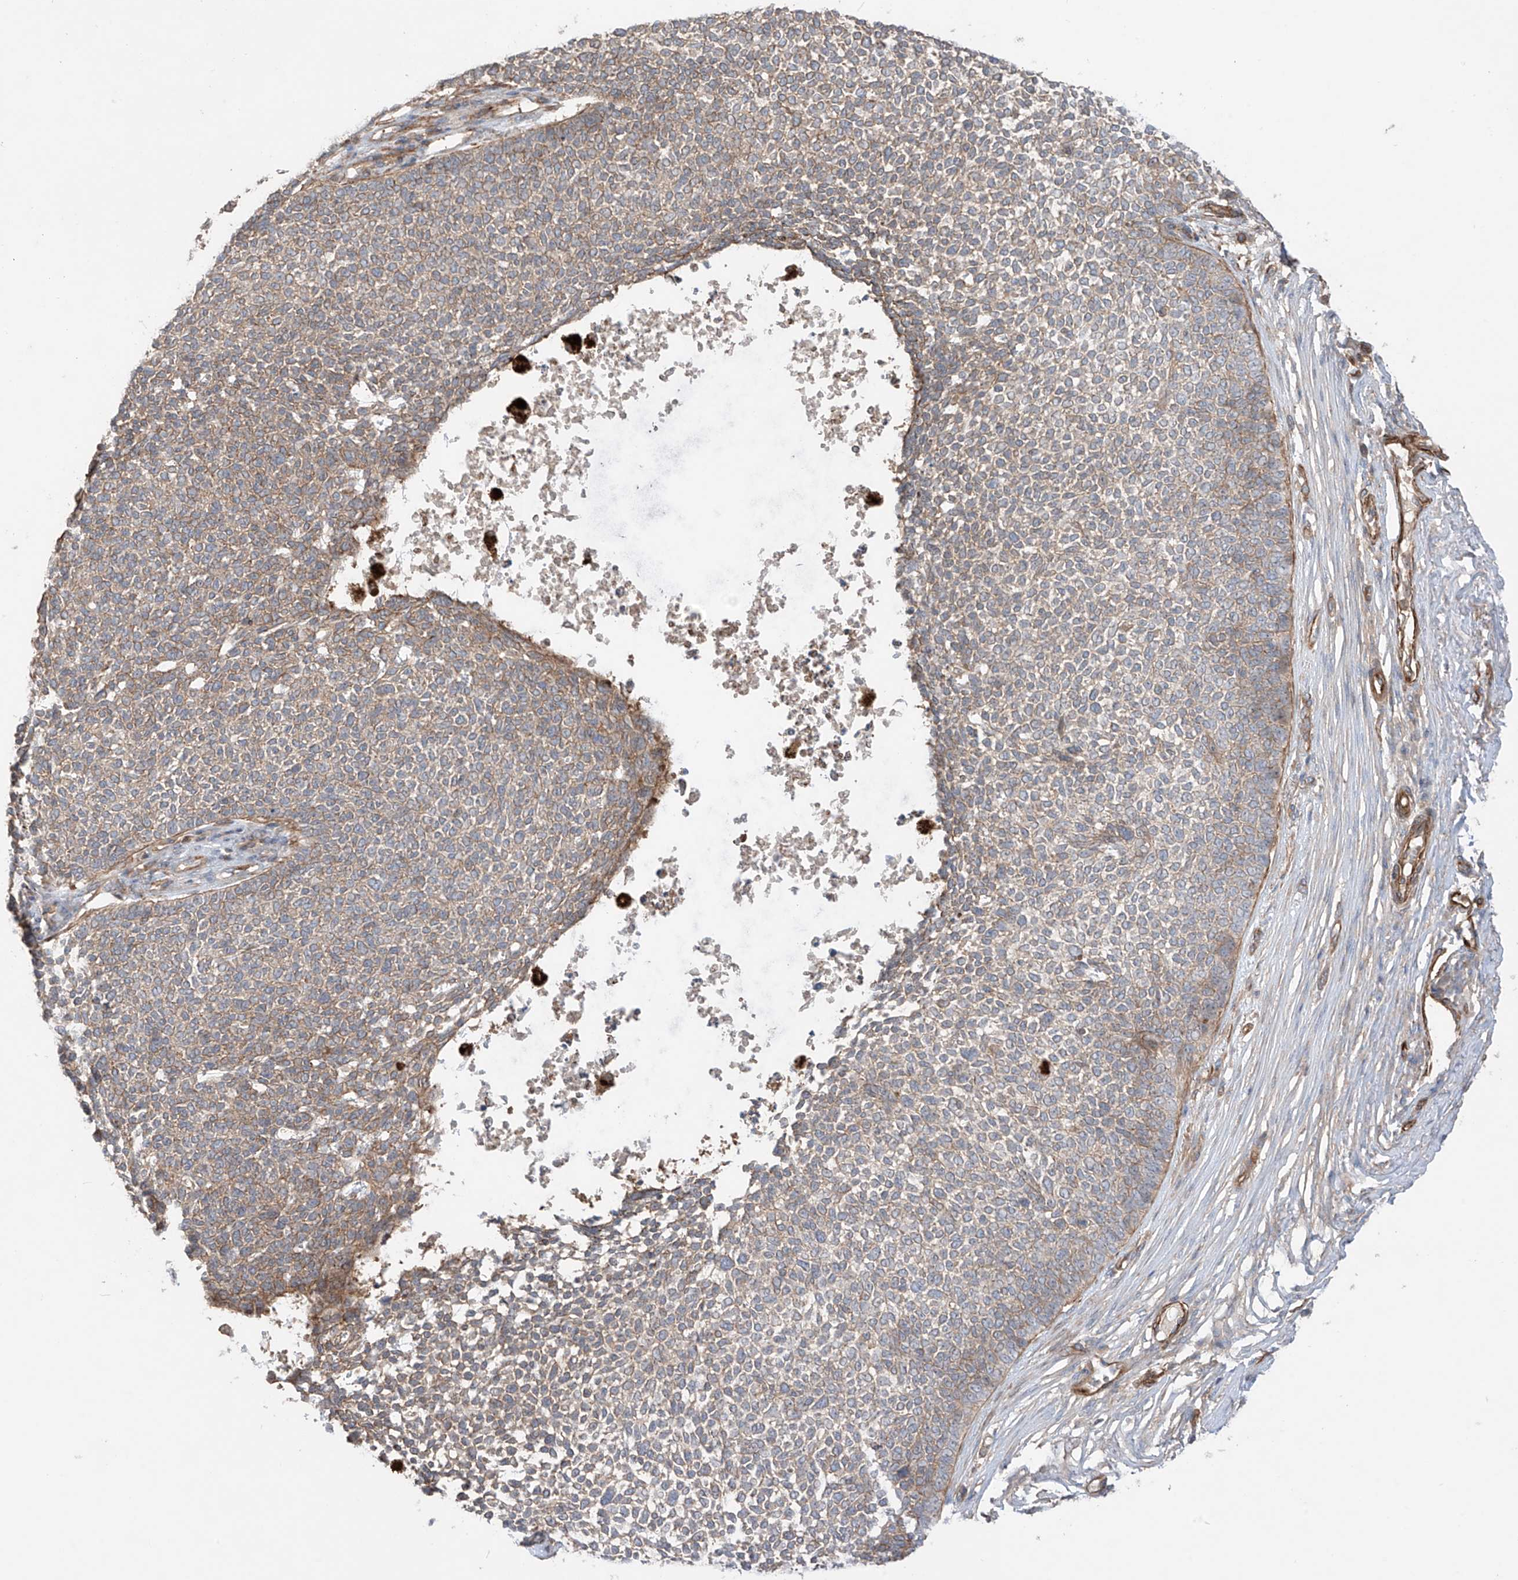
{"staining": {"intensity": "weak", "quantity": ">75%", "location": "cytoplasmic/membranous"}, "tissue": "skin cancer", "cell_type": "Tumor cells", "image_type": "cancer", "snomed": [{"axis": "morphology", "description": "Basal cell carcinoma"}, {"axis": "topography", "description": "Skin"}], "caption": "Human skin cancer stained with a brown dye demonstrates weak cytoplasmic/membranous positive expression in about >75% of tumor cells.", "gene": "TRMU", "patient": {"sex": "female", "age": 84}}